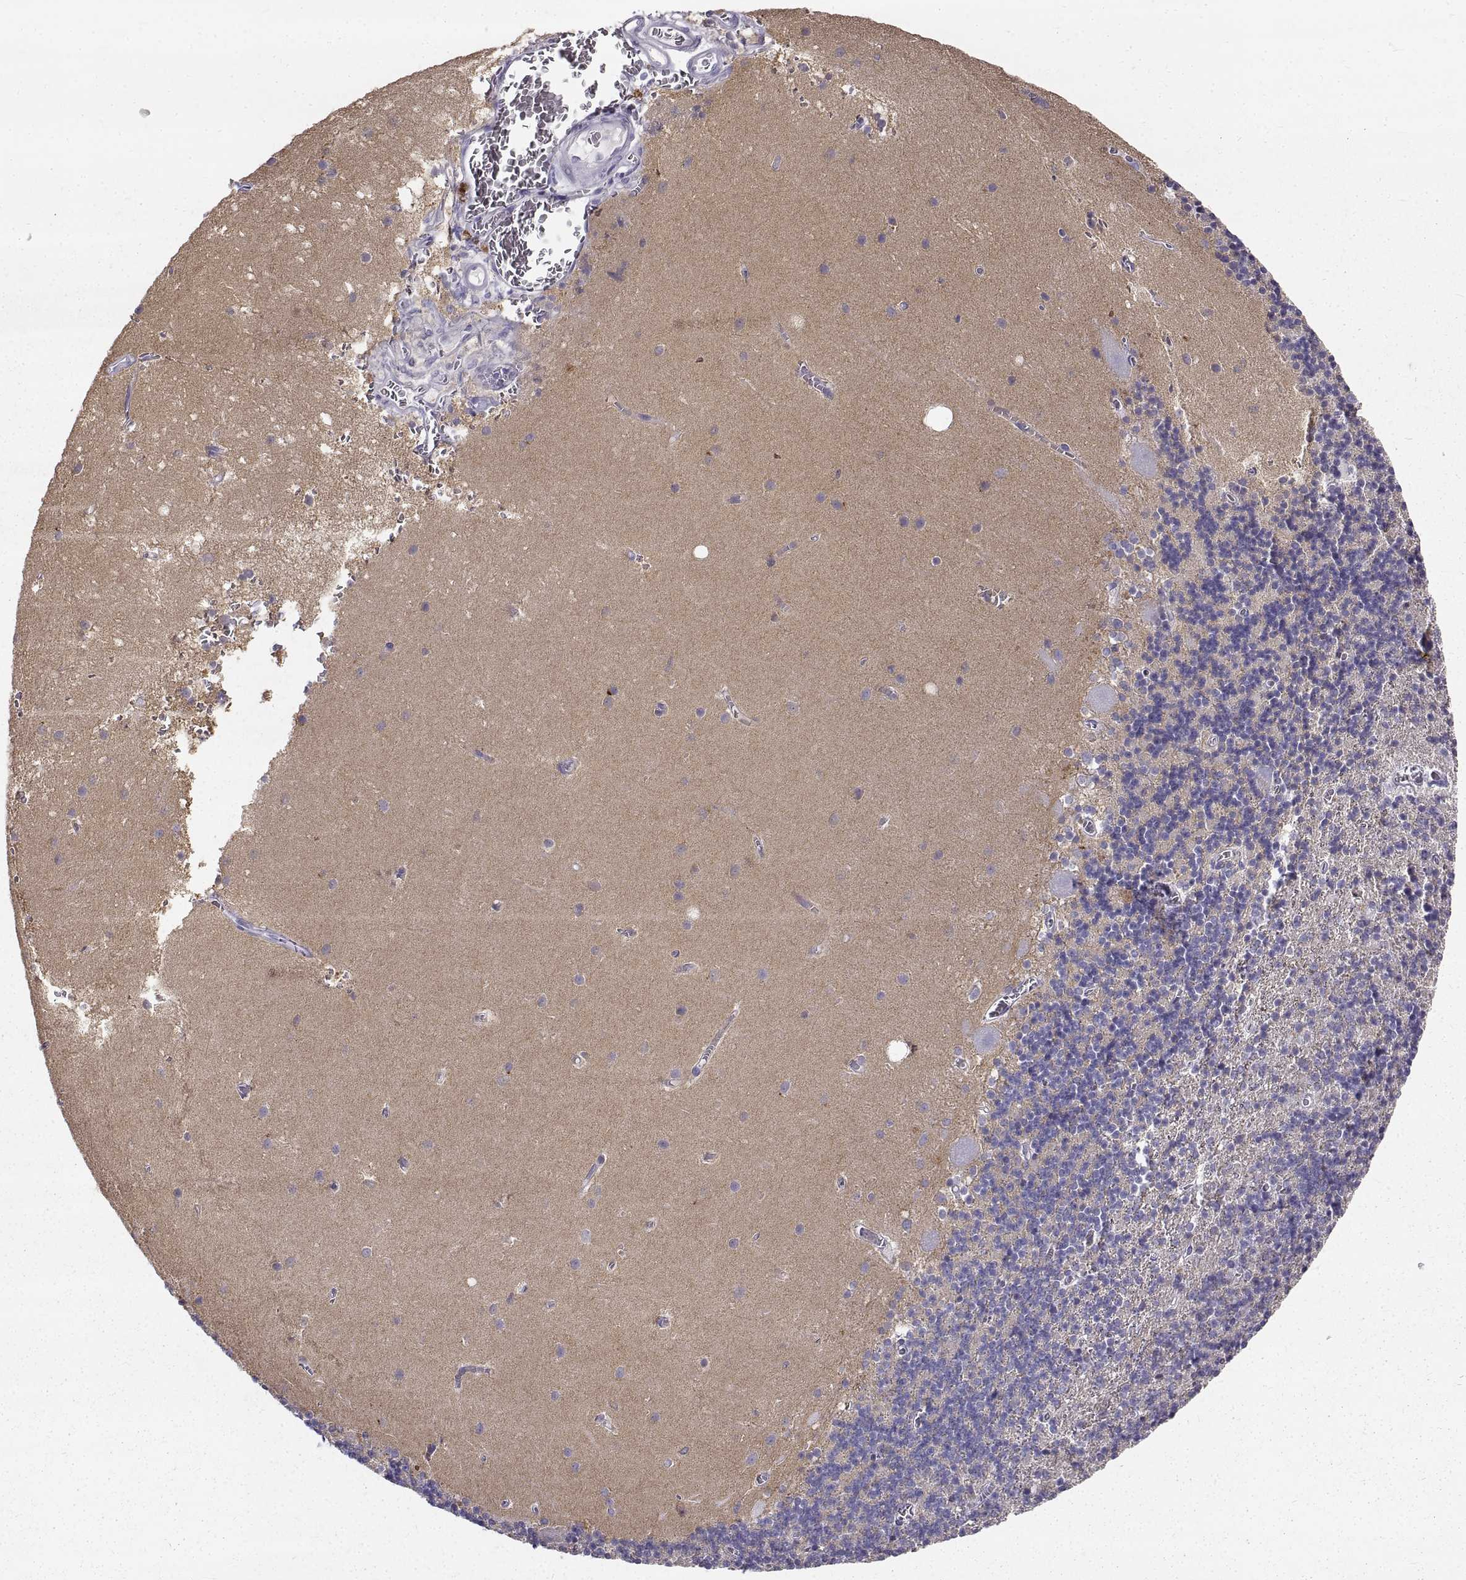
{"staining": {"intensity": "negative", "quantity": "none", "location": "none"}, "tissue": "cerebellum", "cell_type": "Cells in granular layer", "image_type": "normal", "snomed": [{"axis": "morphology", "description": "Normal tissue, NOS"}, {"axis": "topography", "description": "Cerebellum"}], "caption": "This is an immunohistochemistry (IHC) photomicrograph of unremarkable cerebellum. There is no positivity in cells in granular layer.", "gene": "GNG12", "patient": {"sex": "male", "age": 70}}